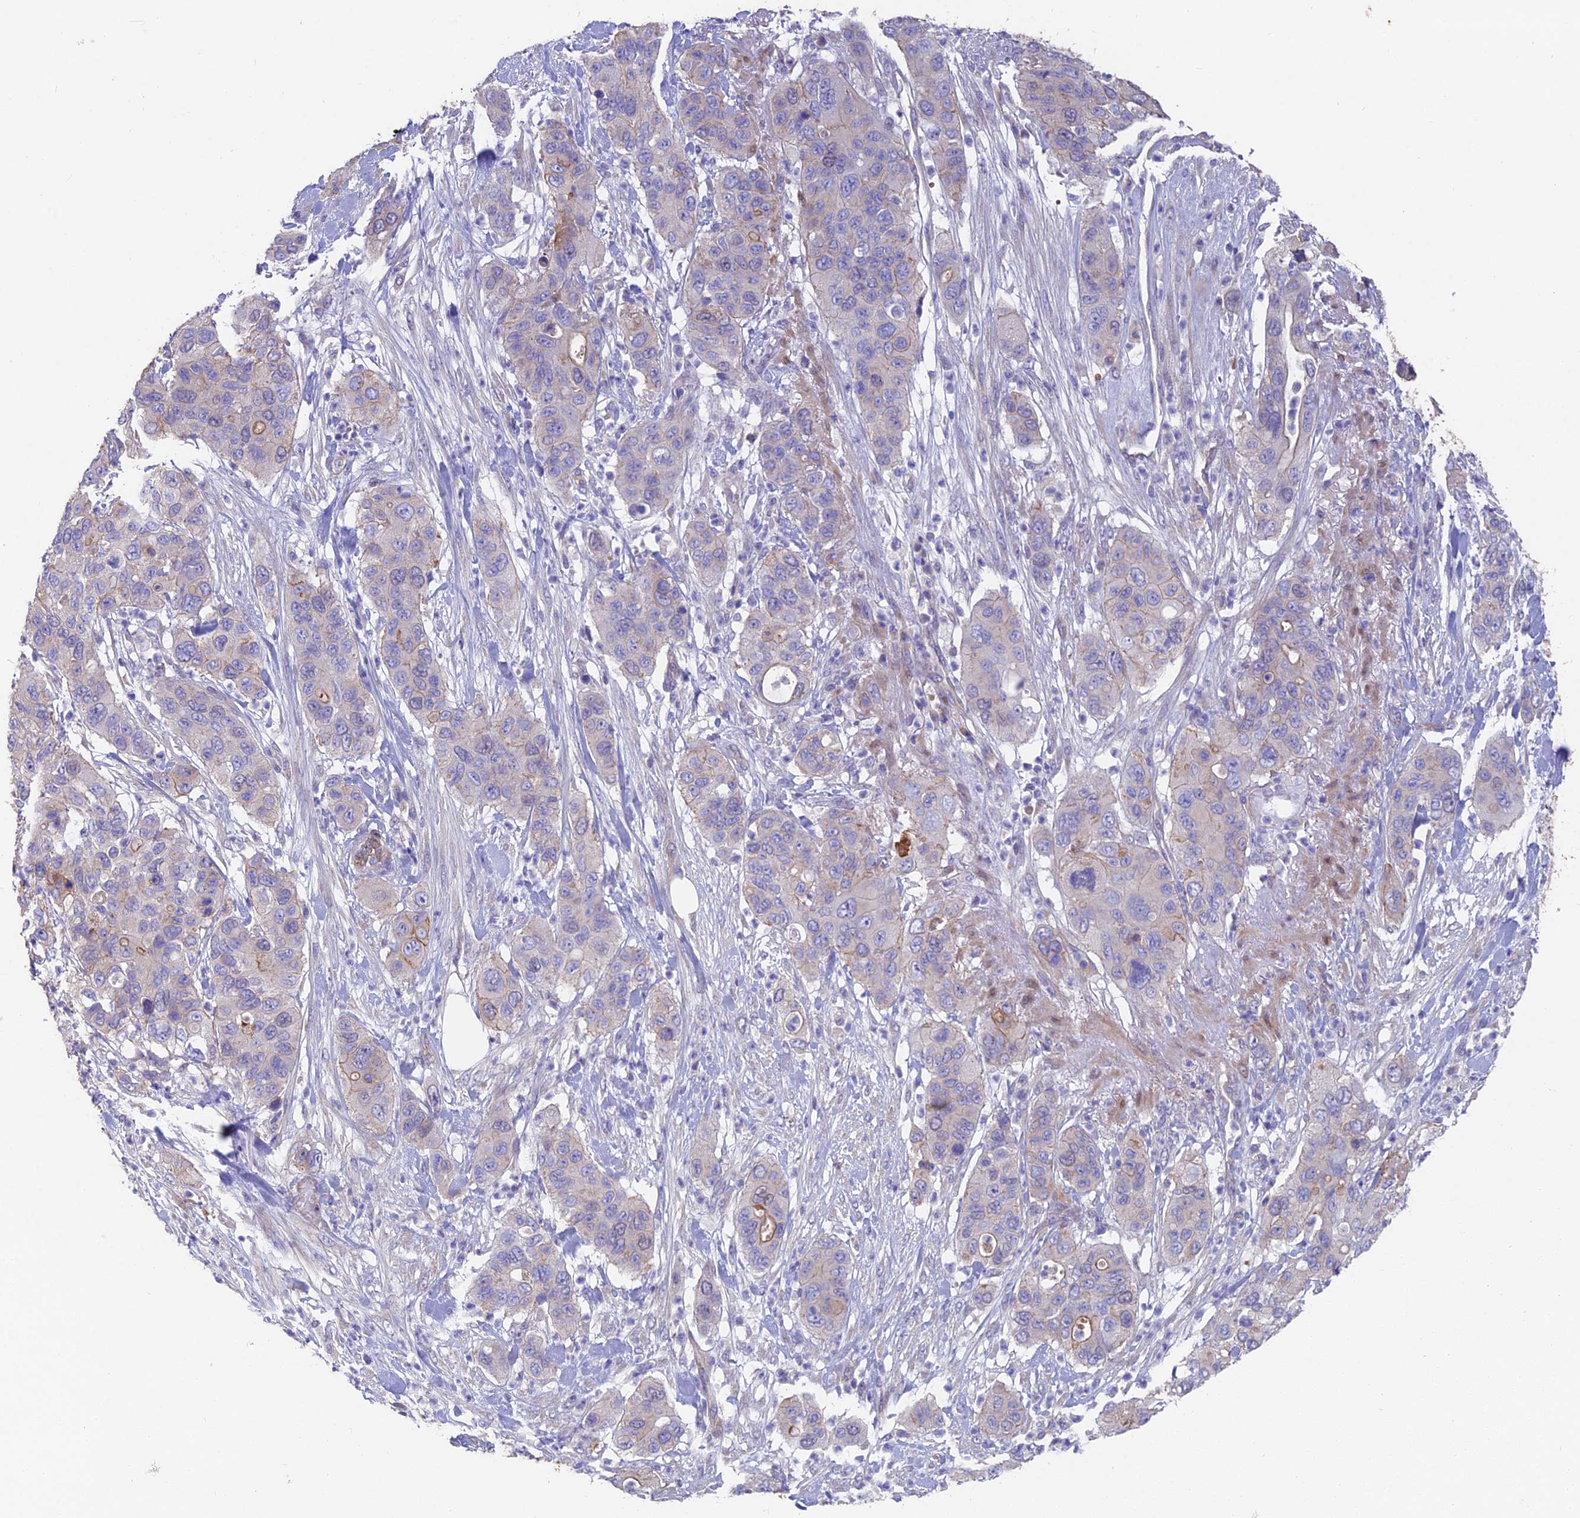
{"staining": {"intensity": "weak", "quantity": "<25%", "location": "cytoplasmic/membranous"}, "tissue": "pancreatic cancer", "cell_type": "Tumor cells", "image_type": "cancer", "snomed": [{"axis": "morphology", "description": "Adenocarcinoma, NOS"}, {"axis": "topography", "description": "Pancreas"}], "caption": "Pancreatic cancer (adenocarcinoma) was stained to show a protein in brown. There is no significant expression in tumor cells. The staining was performed using DAB to visualize the protein expression in brown, while the nuclei were stained in blue with hematoxylin (Magnification: 20x).", "gene": "FAM168B", "patient": {"sex": "female", "age": 71}}